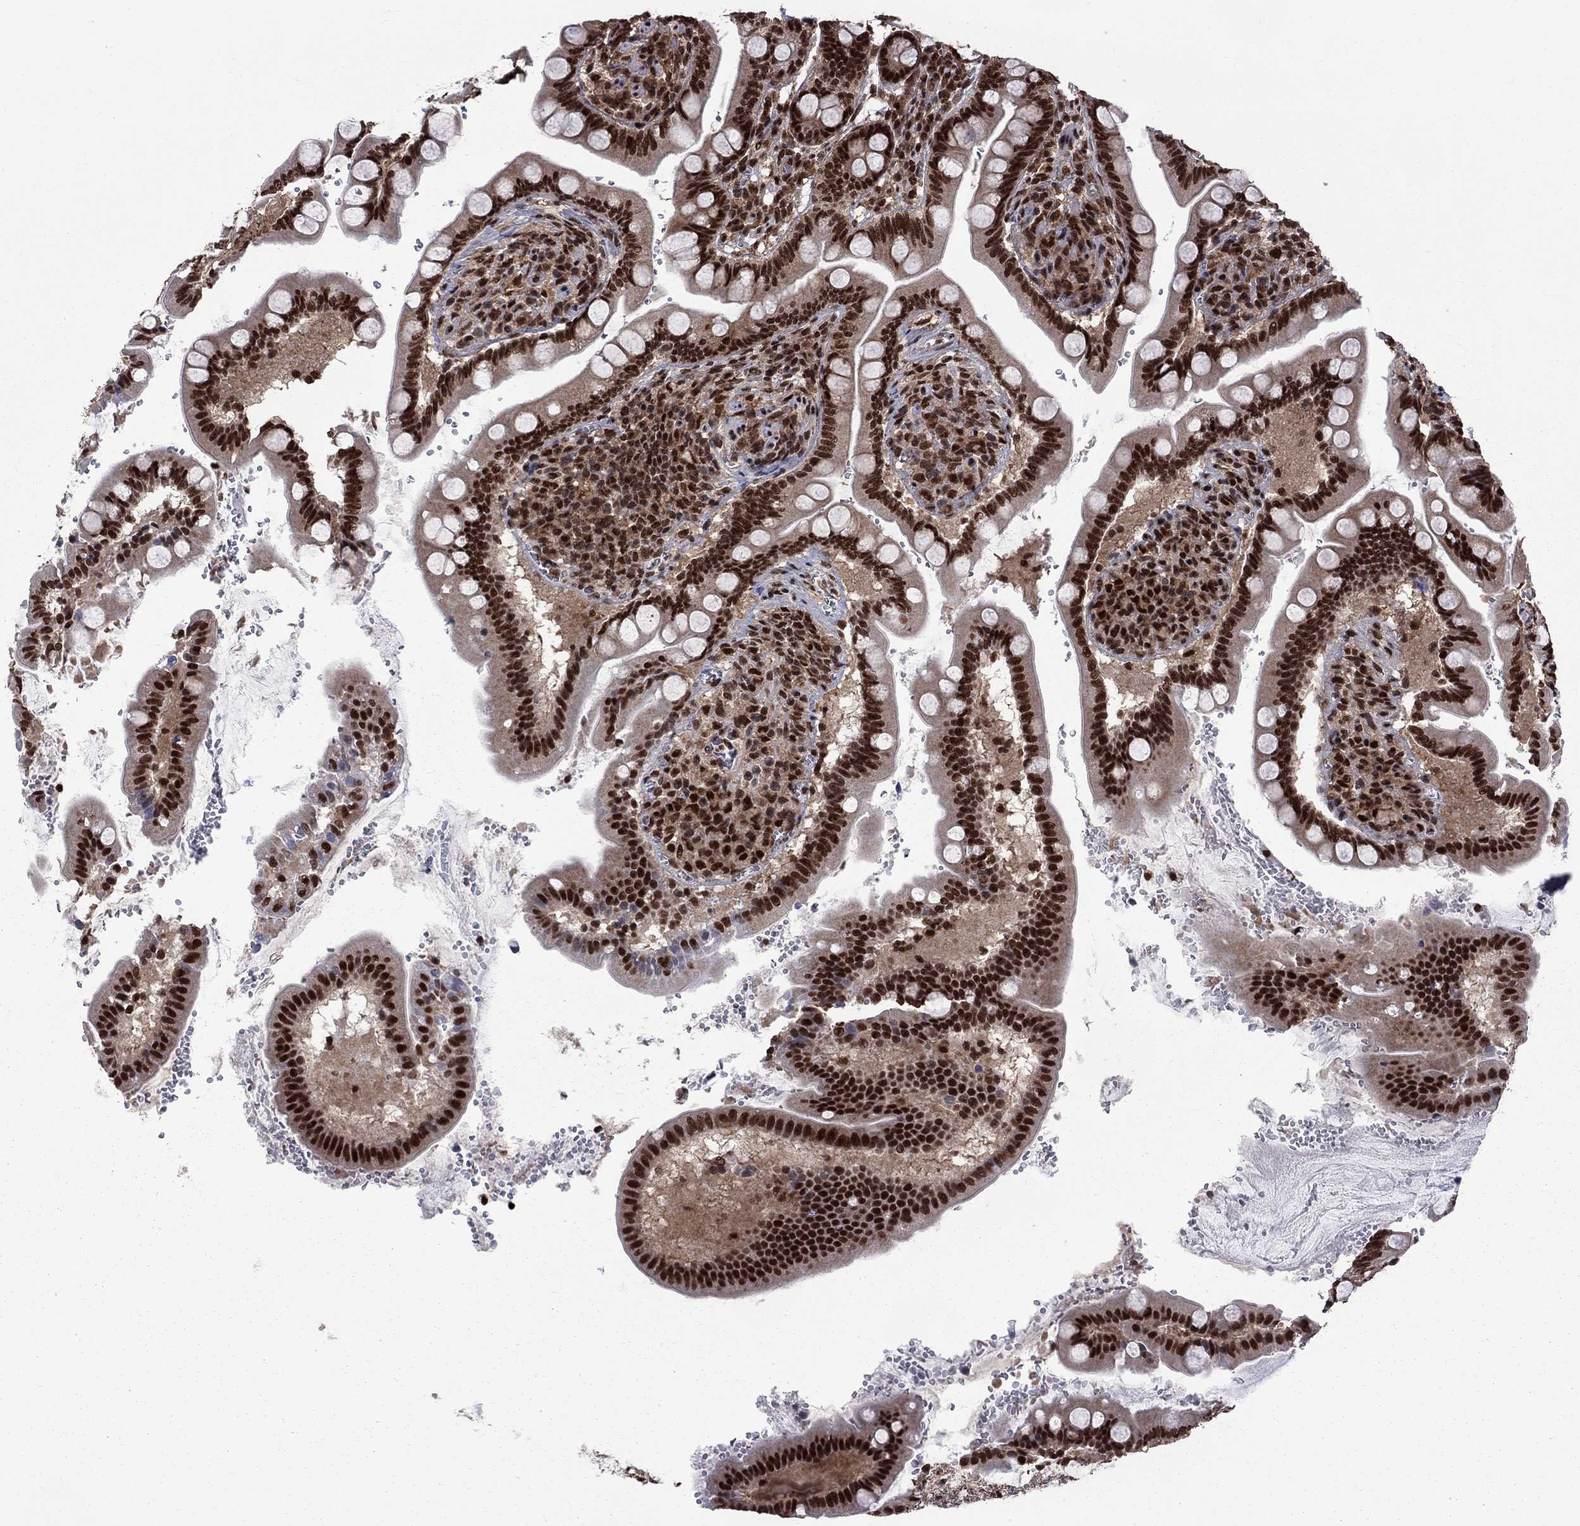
{"staining": {"intensity": "strong", "quantity": ">75%", "location": "nuclear"}, "tissue": "small intestine", "cell_type": "Glandular cells", "image_type": "normal", "snomed": [{"axis": "morphology", "description": "Normal tissue, NOS"}, {"axis": "topography", "description": "Small intestine"}], "caption": "A photomicrograph of small intestine stained for a protein demonstrates strong nuclear brown staining in glandular cells.", "gene": "MED25", "patient": {"sex": "female", "age": 56}}